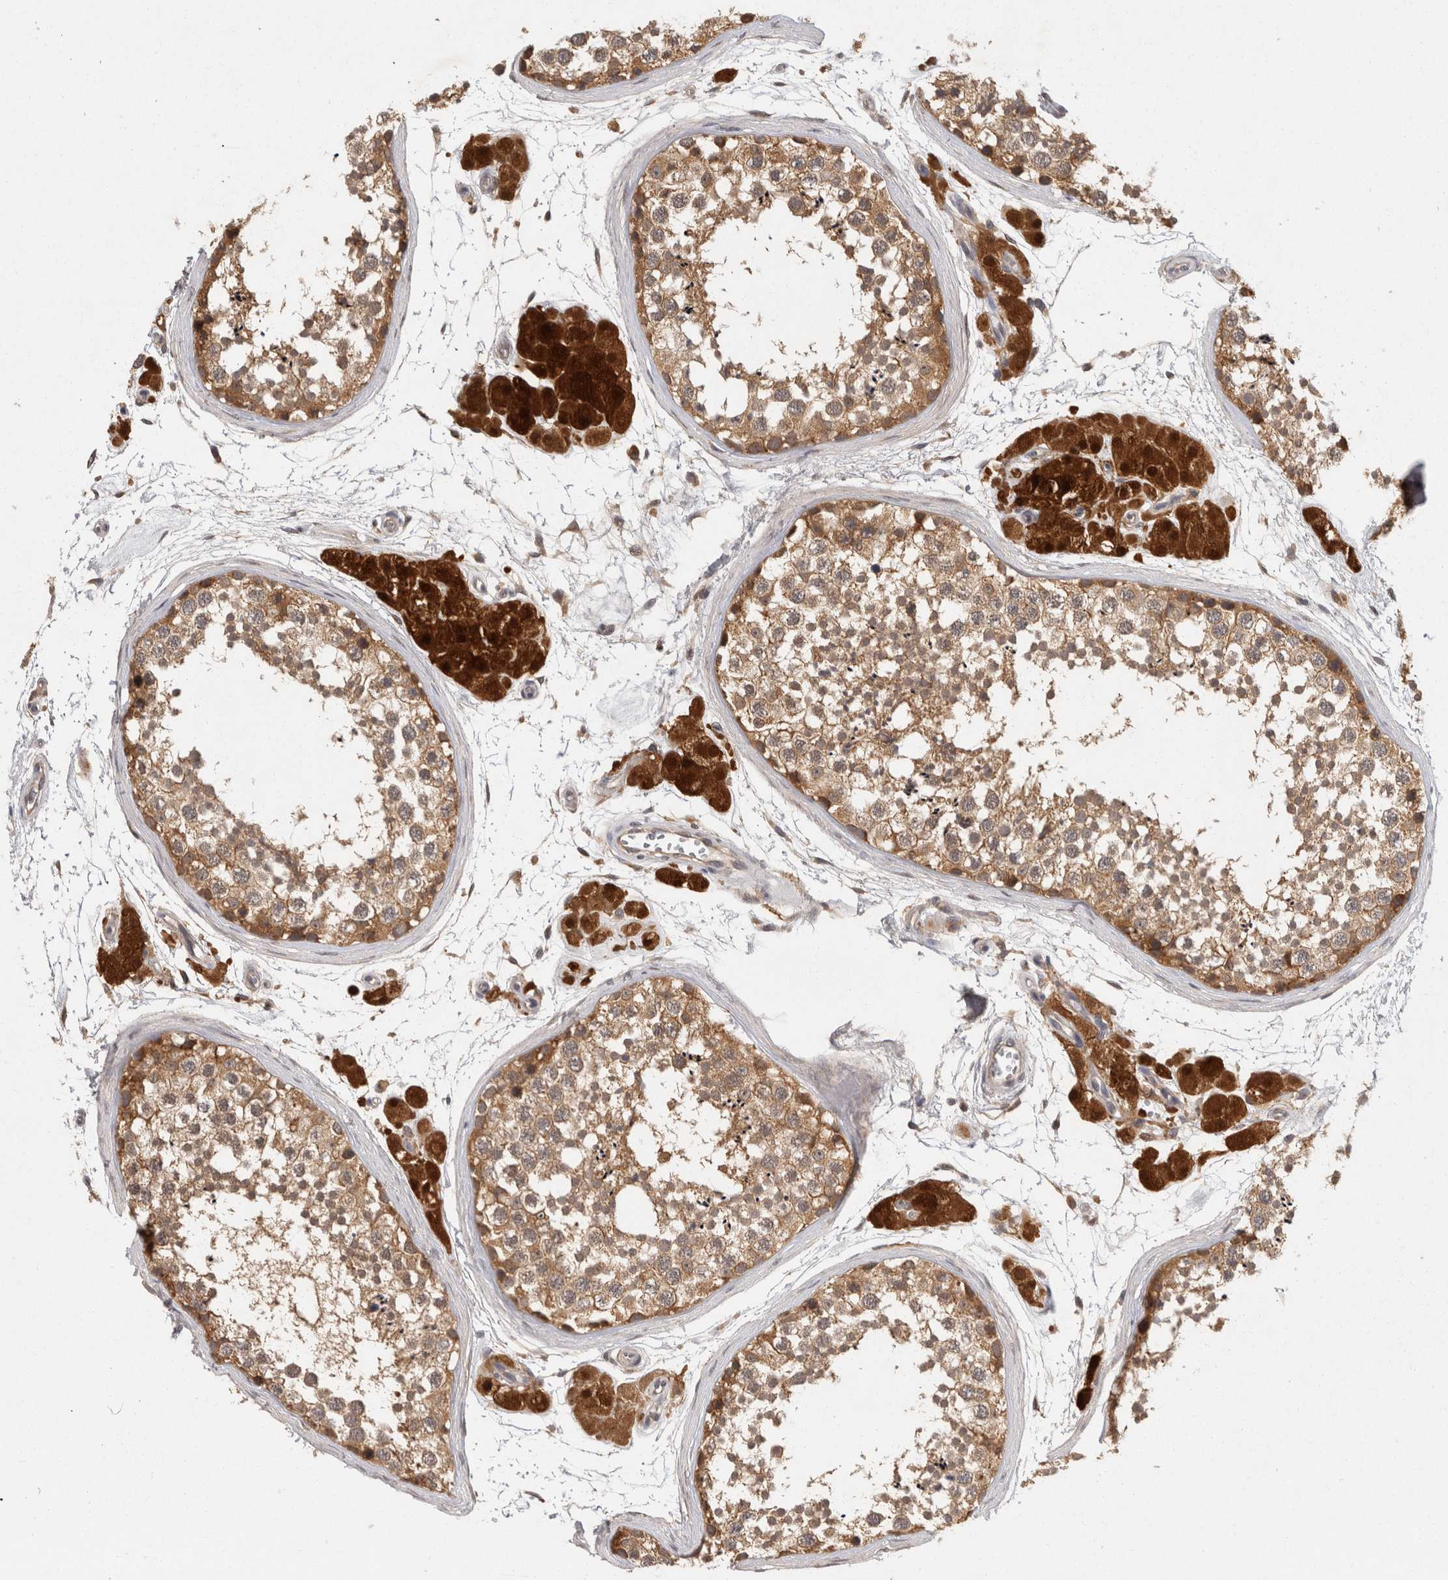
{"staining": {"intensity": "moderate", "quantity": ">75%", "location": "cytoplasmic/membranous"}, "tissue": "testis", "cell_type": "Cells in seminiferous ducts", "image_type": "normal", "snomed": [{"axis": "morphology", "description": "Normal tissue, NOS"}, {"axis": "topography", "description": "Testis"}], "caption": "IHC of benign testis shows medium levels of moderate cytoplasmic/membranous staining in about >75% of cells in seminiferous ducts.", "gene": "ACAT2", "patient": {"sex": "male", "age": 56}}